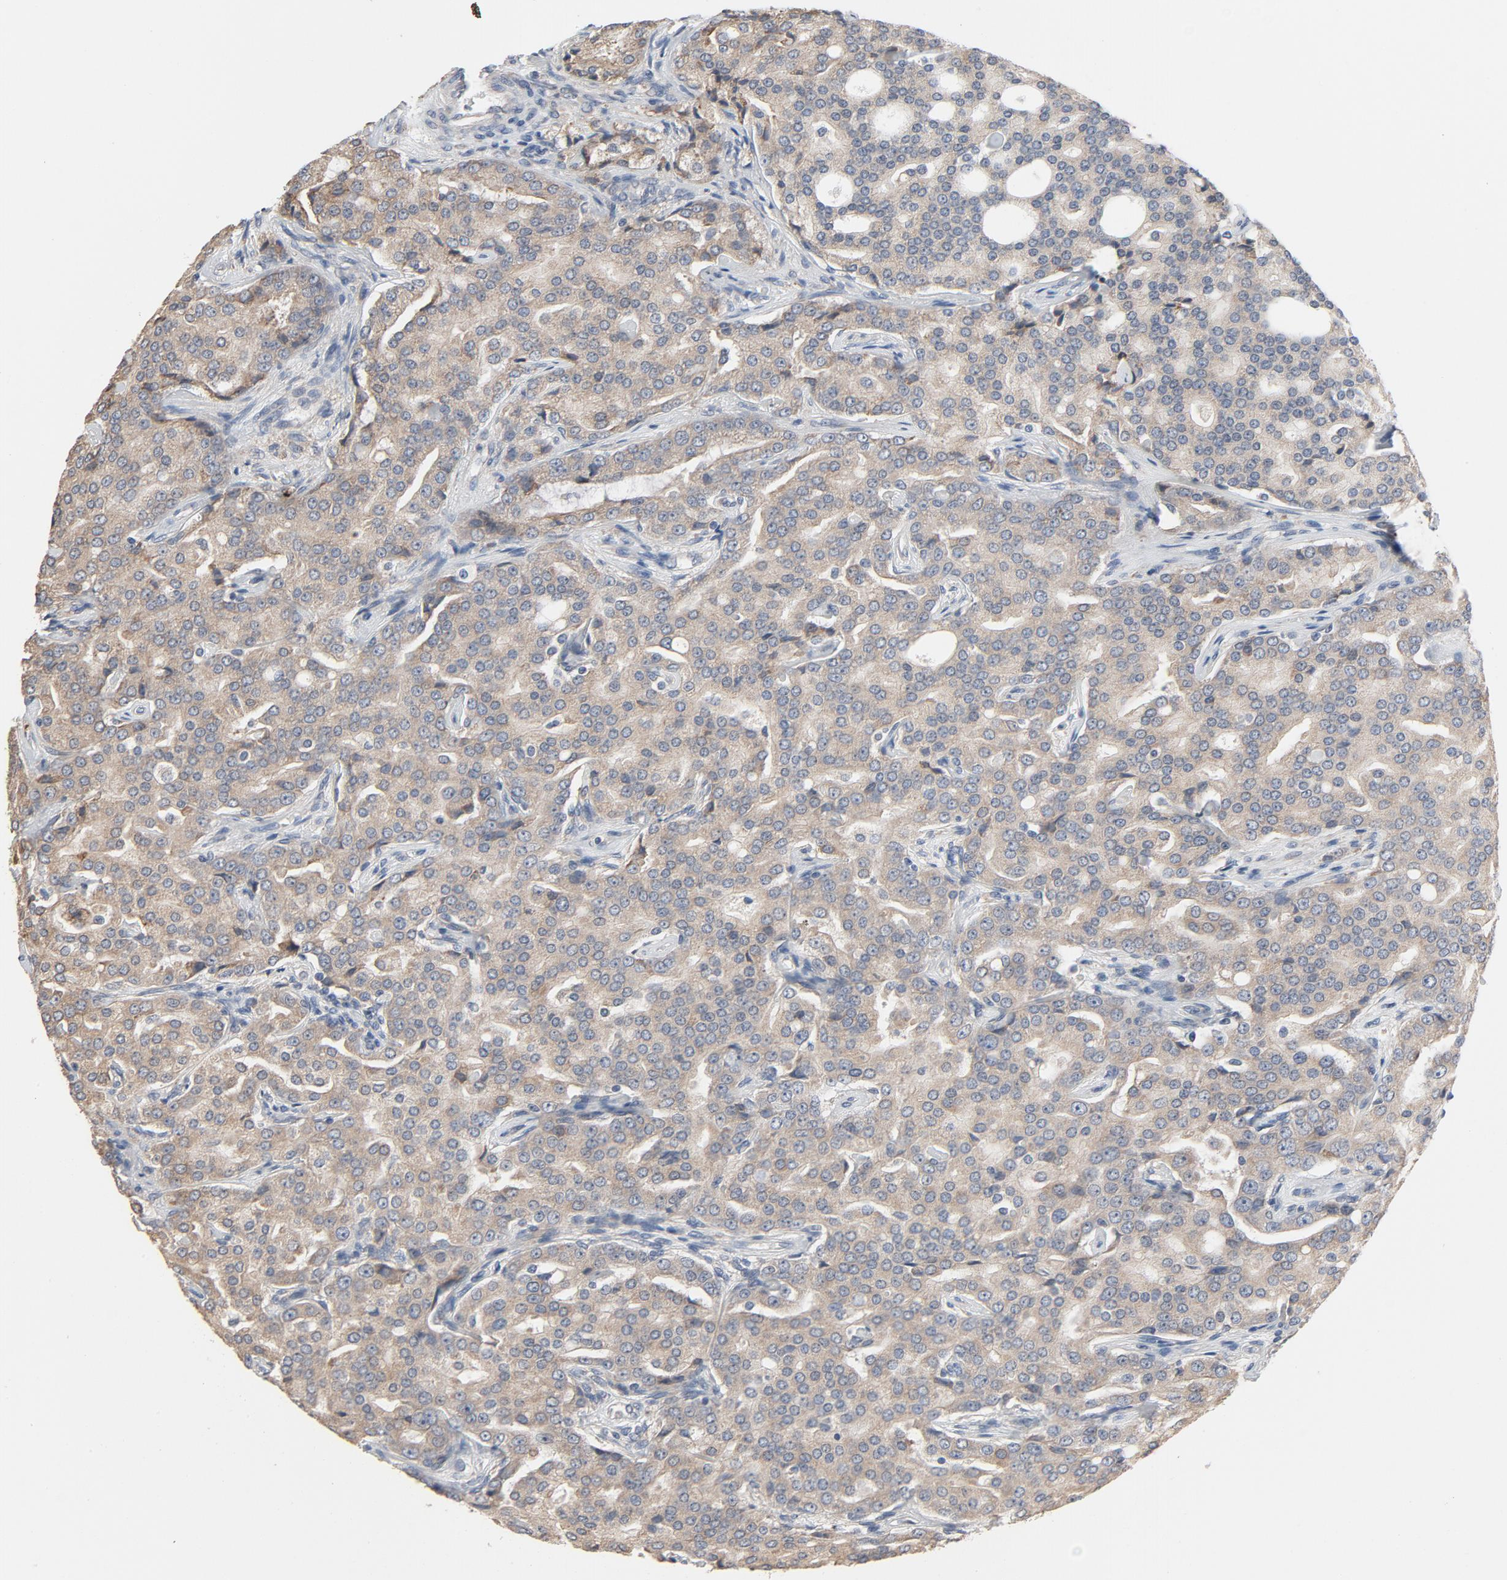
{"staining": {"intensity": "weak", "quantity": ">75%", "location": "cytoplasmic/membranous"}, "tissue": "prostate cancer", "cell_type": "Tumor cells", "image_type": "cancer", "snomed": [{"axis": "morphology", "description": "Adenocarcinoma, High grade"}, {"axis": "topography", "description": "Prostate"}], "caption": "The micrograph demonstrates a brown stain indicating the presence of a protein in the cytoplasmic/membranous of tumor cells in prostate cancer.", "gene": "TLR4", "patient": {"sex": "male", "age": 72}}